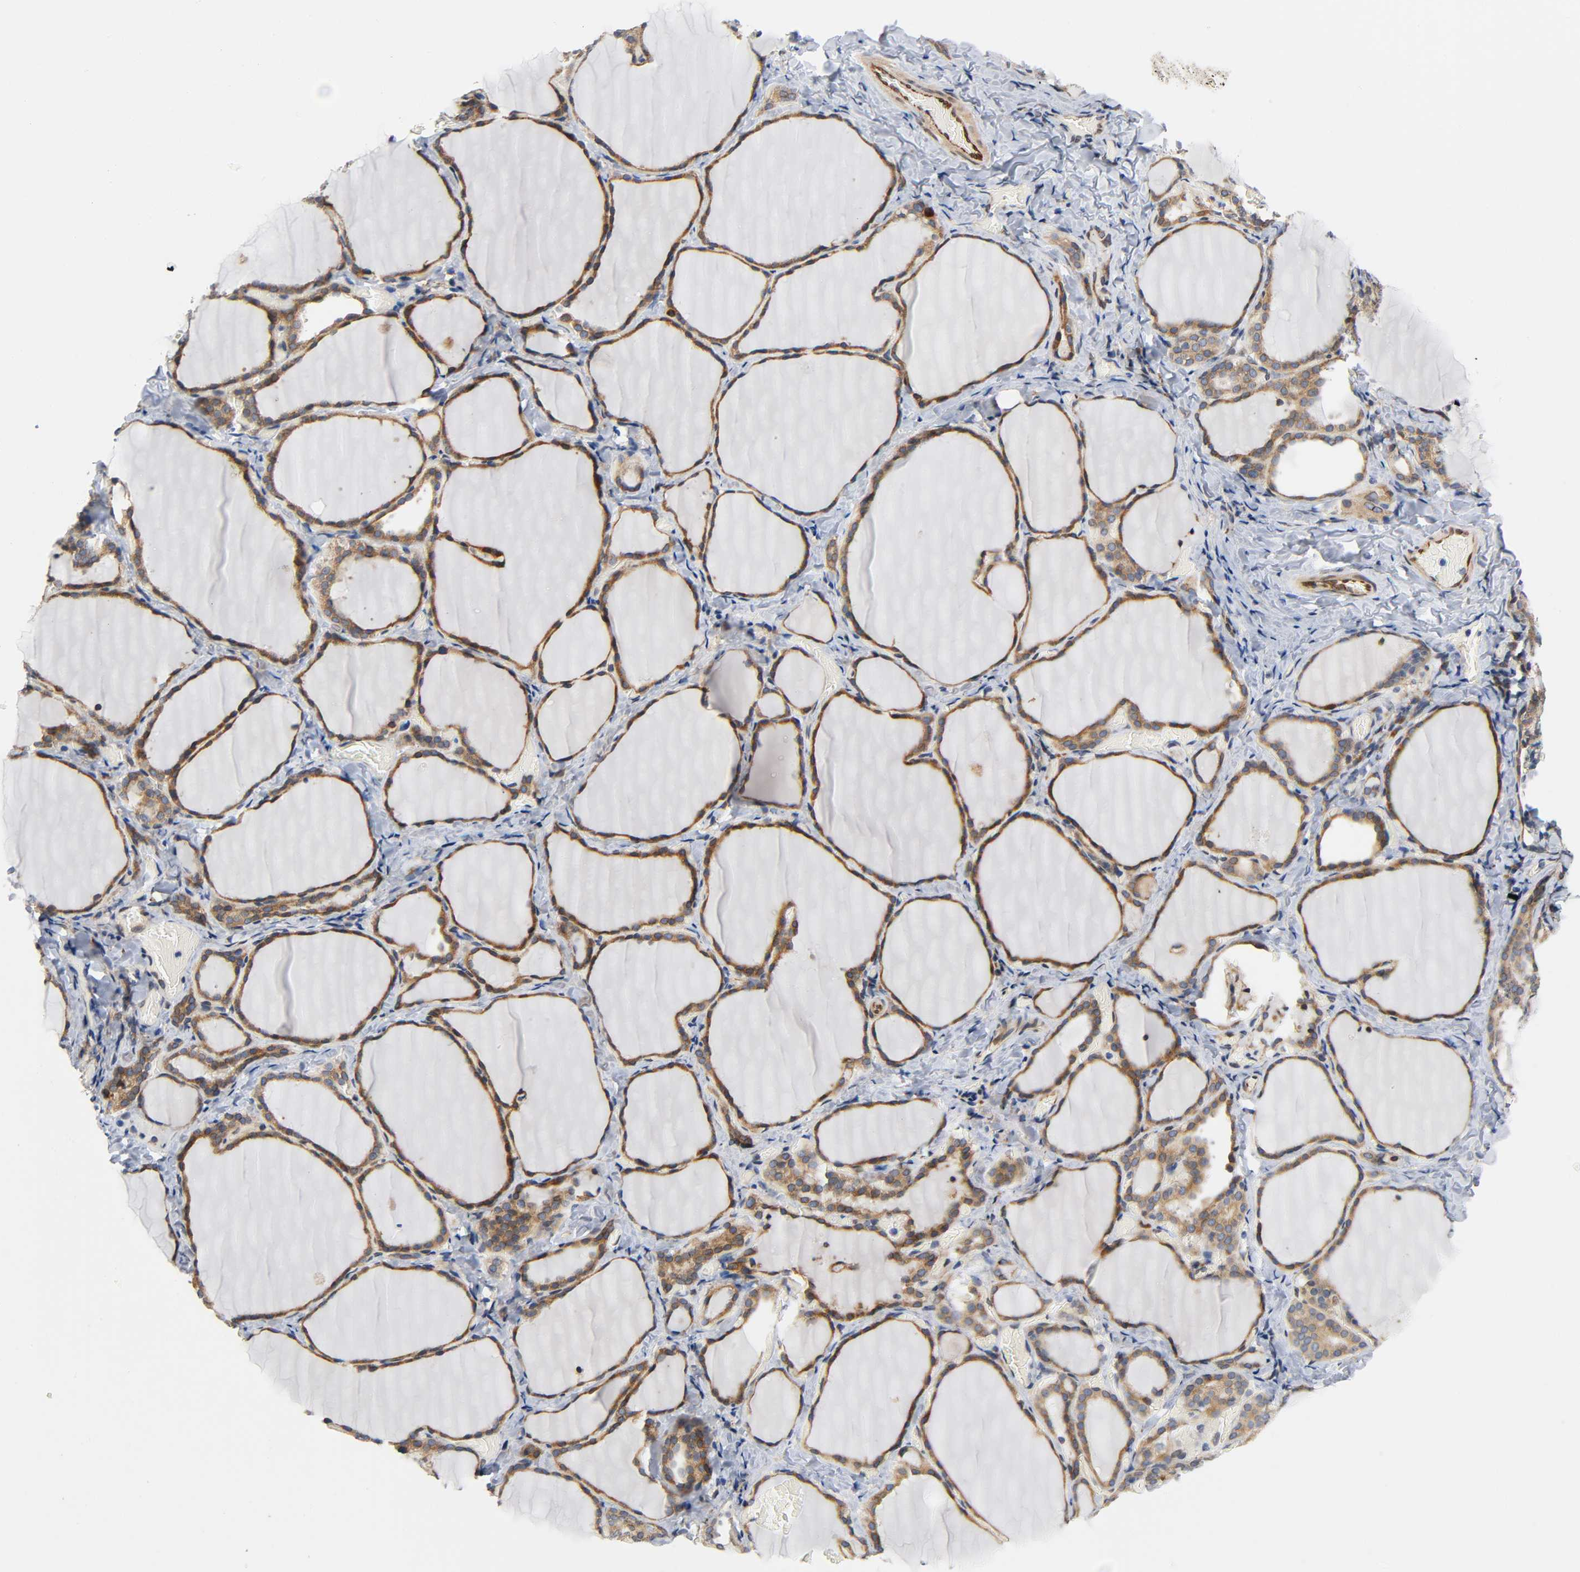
{"staining": {"intensity": "moderate", "quantity": ">75%", "location": "cytoplasmic/membranous"}, "tissue": "thyroid gland", "cell_type": "Glandular cells", "image_type": "normal", "snomed": [{"axis": "morphology", "description": "Normal tissue, NOS"}, {"axis": "morphology", "description": "Papillary adenocarcinoma, NOS"}, {"axis": "topography", "description": "Thyroid gland"}], "caption": "Thyroid gland stained for a protein demonstrates moderate cytoplasmic/membranous positivity in glandular cells. (Stains: DAB in brown, nuclei in blue, Microscopy: brightfield microscopy at high magnification).", "gene": "ASB6", "patient": {"sex": "female", "age": 30}}